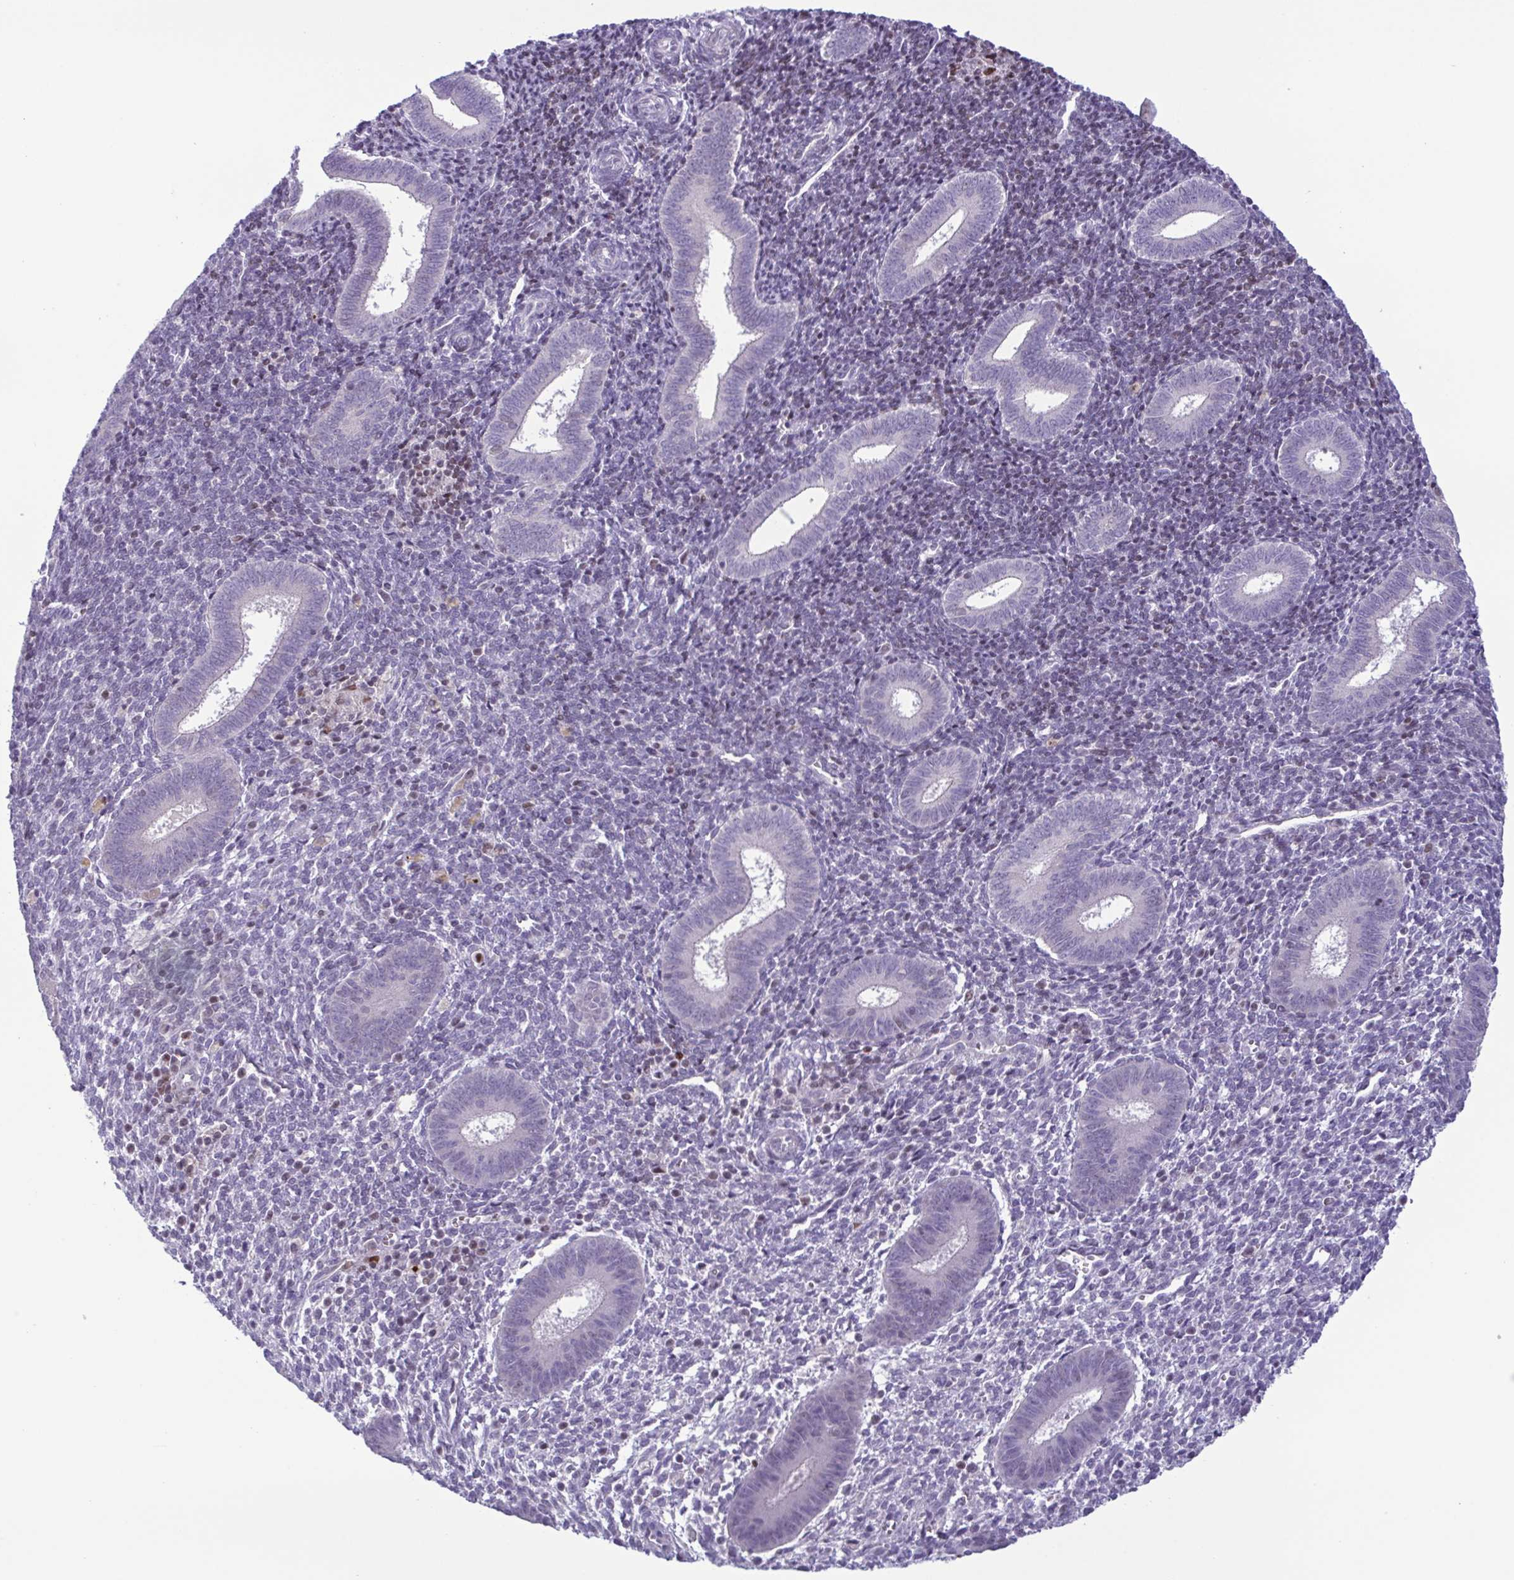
{"staining": {"intensity": "negative", "quantity": "none", "location": "none"}, "tissue": "endometrium", "cell_type": "Cells in endometrial stroma", "image_type": "normal", "snomed": [{"axis": "morphology", "description": "Normal tissue, NOS"}, {"axis": "topography", "description": "Endometrium"}], "caption": "High power microscopy histopathology image of an immunohistochemistry micrograph of normal endometrium, revealing no significant staining in cells in endometrial stroma. (Stains: DAB immunohistochemistry (IHC) with hematoxylin counter stain, Microscopy: brightfield microscopy at high magnification).", "gene": "IRF1", "patient": {"sex": "female", "age": 25}}